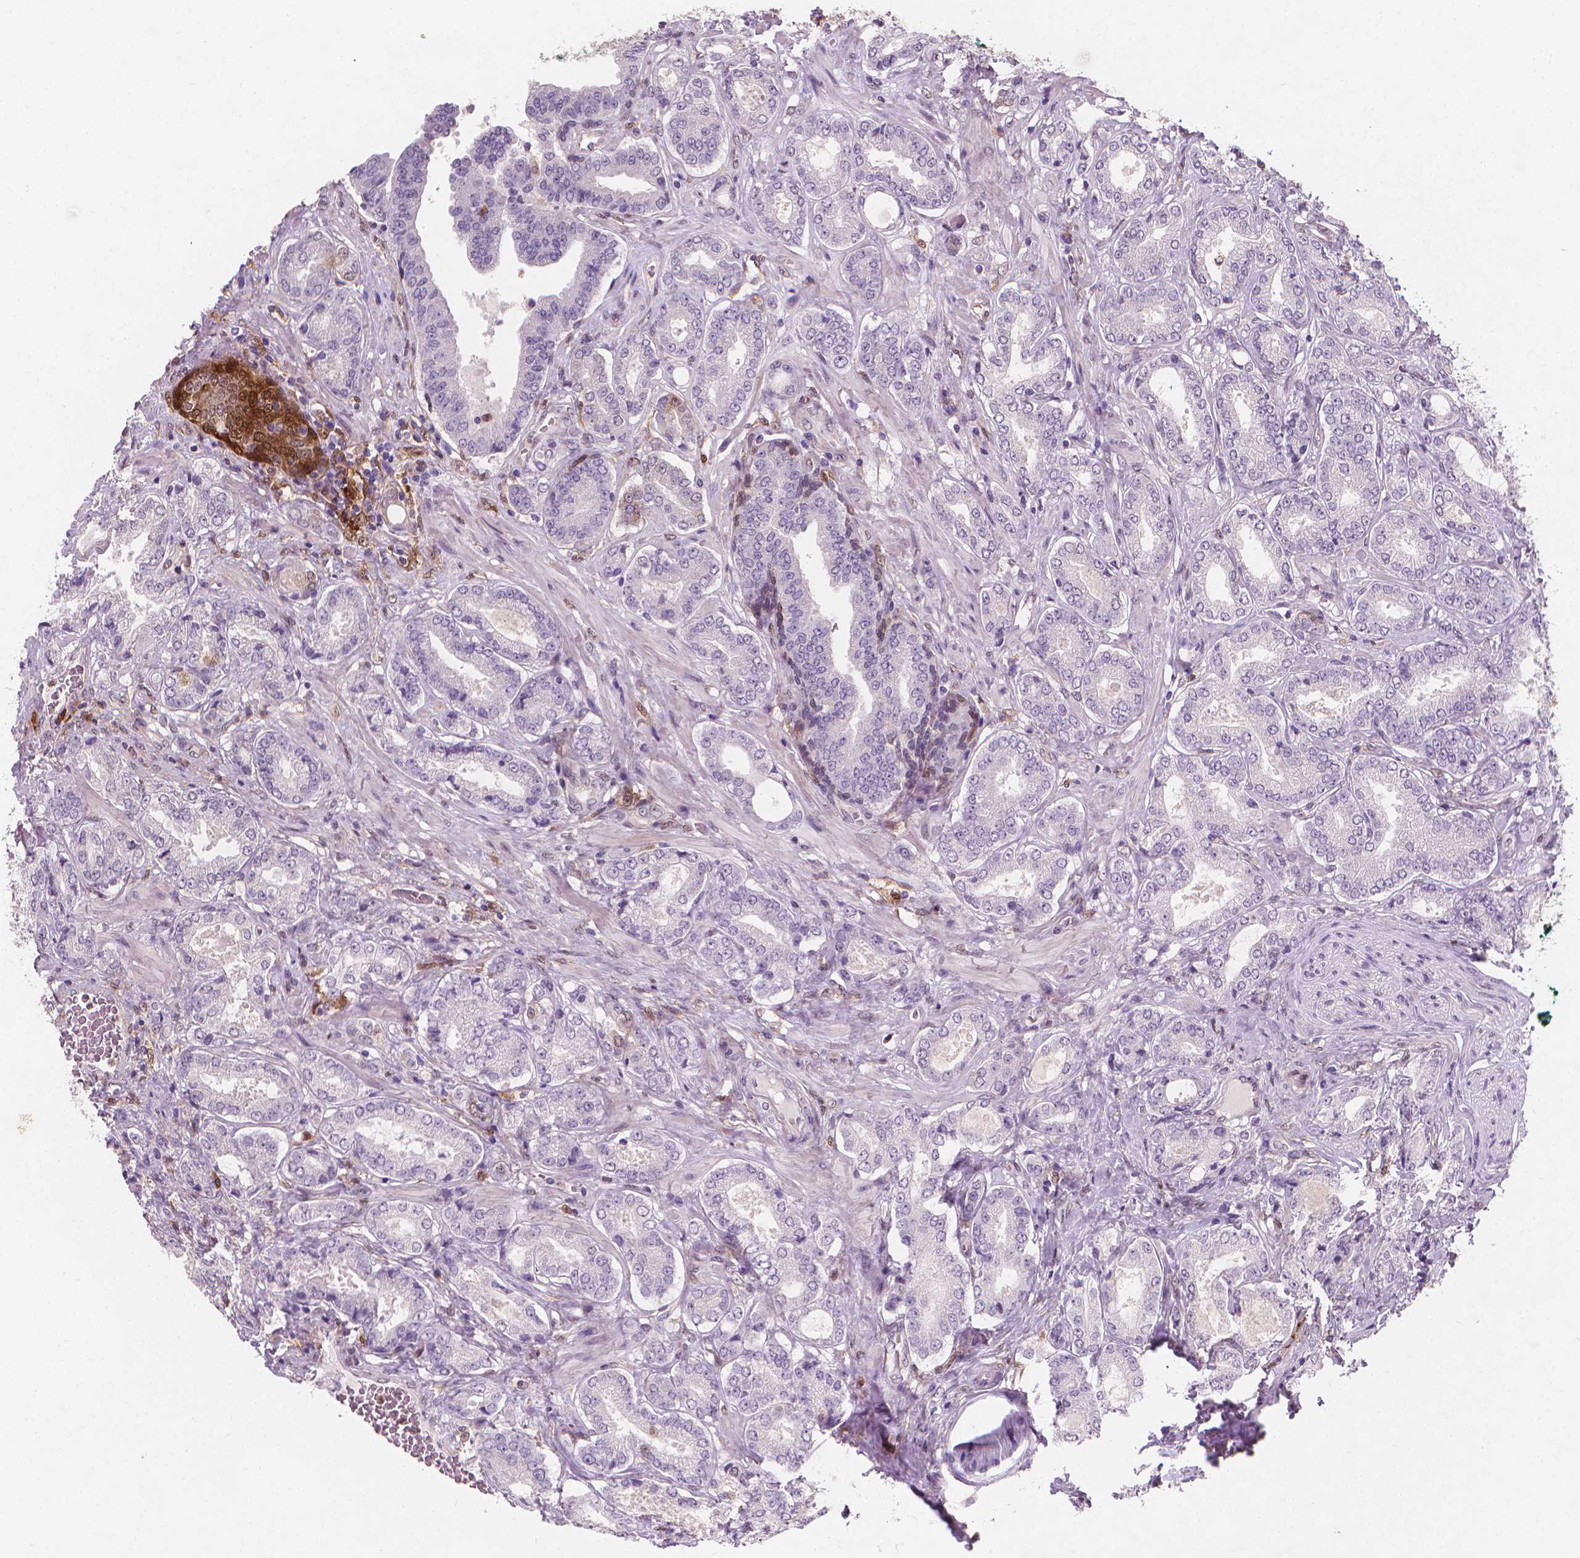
{"staining": {"intensity": "negative", "quantity": "none", "location": "none"}, "tissue": "prostate cancer", "cell_type": "Tumor cells", "image_type": "cancer", "snomed": [{"axis": "morphology", "description": "Adenocarcinoma, NOS"}, {"axis": "topography", "description": "Prostate"}], "caption": "Immunohistochemistry (IHC) image of human prostate cancer (adenocarcinoma) stained for a protein (brown), which exhibits no positivity in tumor cells.", "gene": "TNFAIP2", "patient": {"sex": "male", "age": 64}}